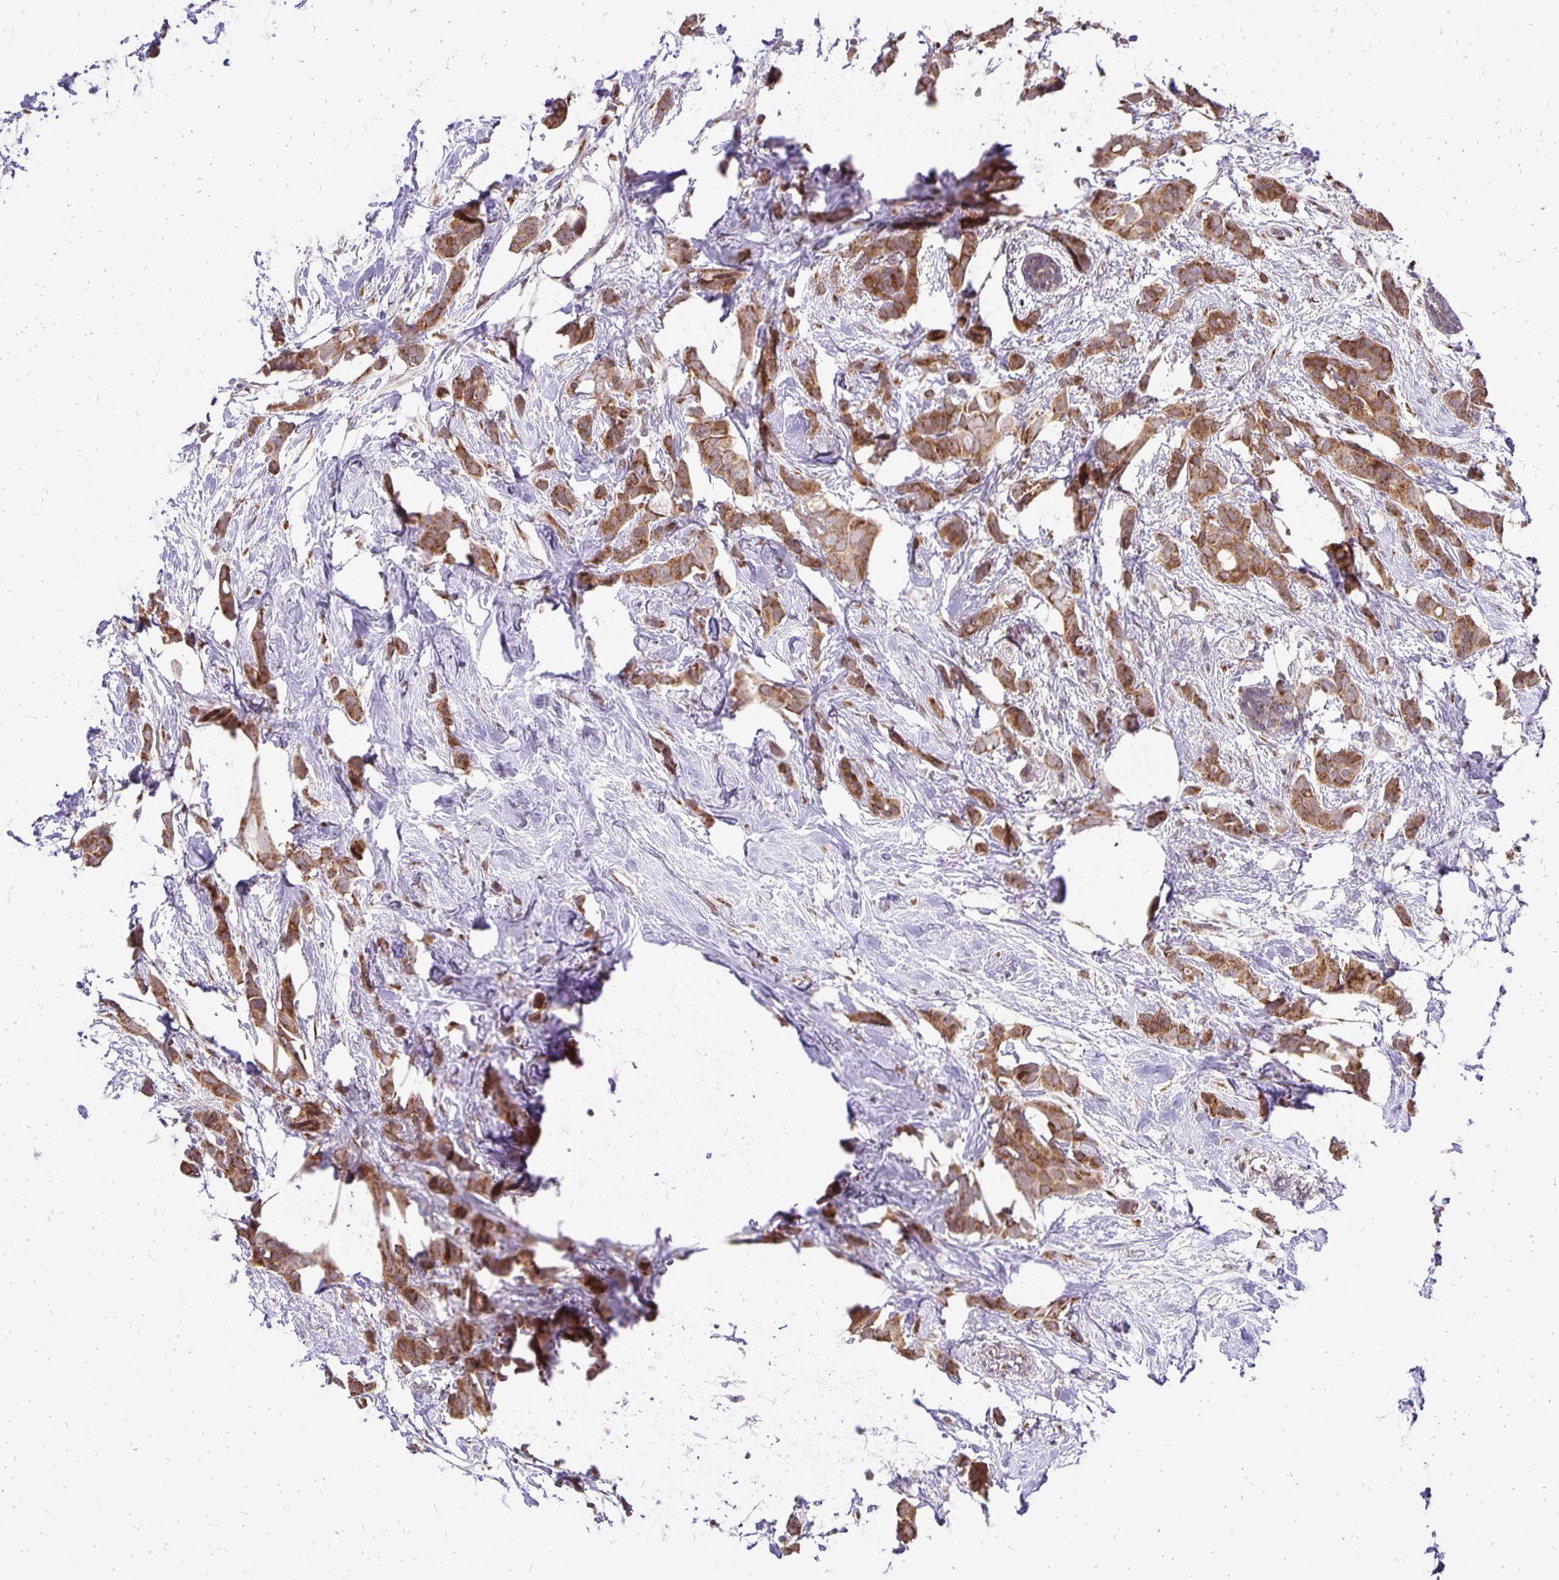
{"staining": {"intensity": "moderate", "quantity": ">75%", "location": "cytoplasmic/membranous"}, "tissue": "breast cancer", "cell_type": "Tumor cells", "image_type": "cancer", "snomed": [{"axis": "morphology", "description": "Duct carcinoma"}, {"axis": "topography", "description": "Breast"}], "caption": "A brown stain highlights moderate cytoplasmic/membranous positivity of a protein in invasive ductal carcinoma (breast) tumor cells. Nuclei are stained in blue.", "gene": "GOLGA5", "patient": {"sex": "female", "age": 62}}